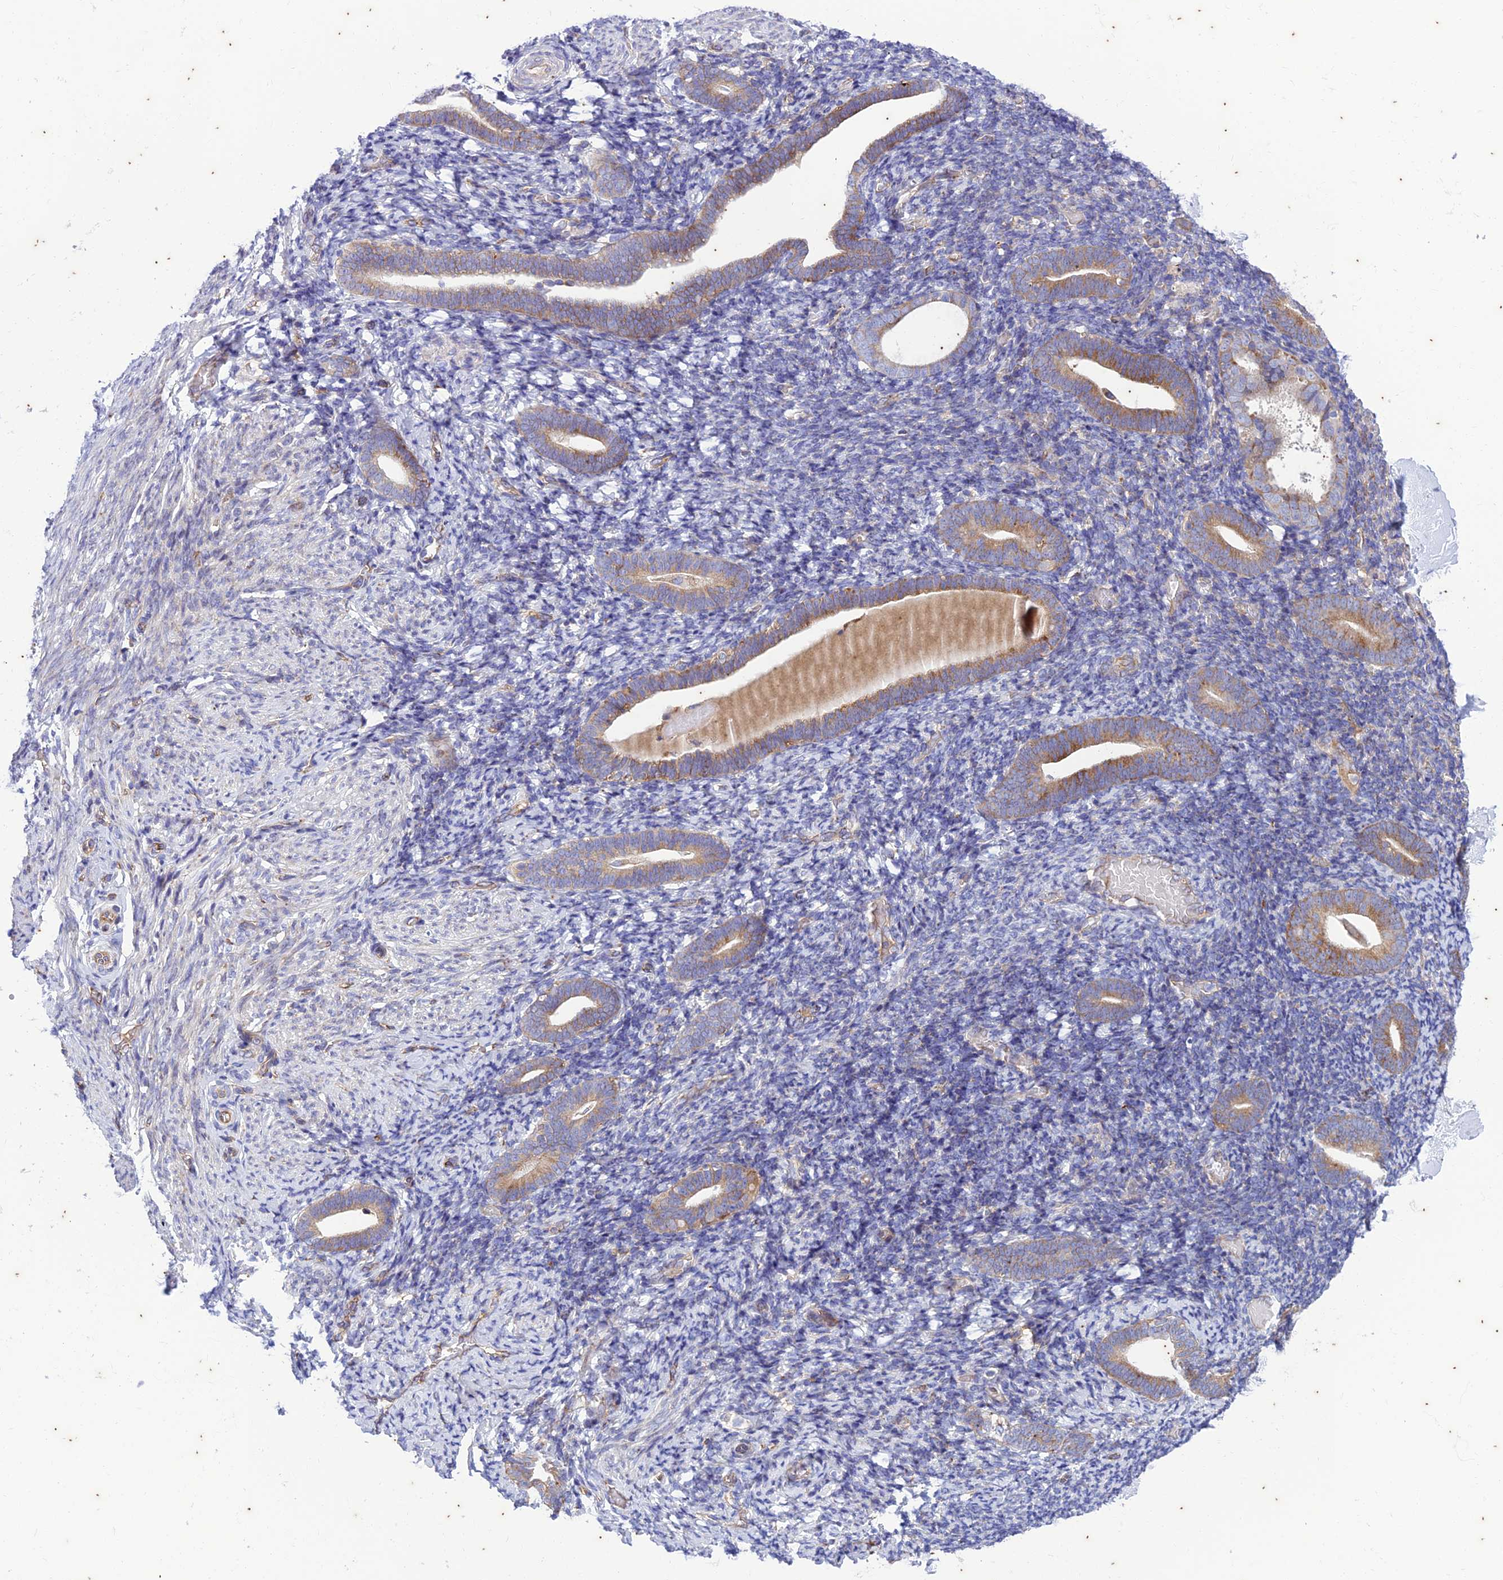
{"staining": {"intensity": "weak", "quantity": "25%-75%", "location": "cytoplasmic/membranous"}, "tissue": "endometrium", "cell_type": "Cells in endometrial stroma", "image_type": "normal", "snomed": [{"axis": "morphology", "description": "Normal tissue, NOS"}, {"axis": "topography", "description": "Endometrium"}], "caption": "Immunohistochemical staining of normal human endometrium shows low levels of weak cytoplasmic/membranous positivity in about 25%-75% of cells in endometrial stroma.", "gene": "PIMREG", "patient": {"sex": "female", "age": 51}}